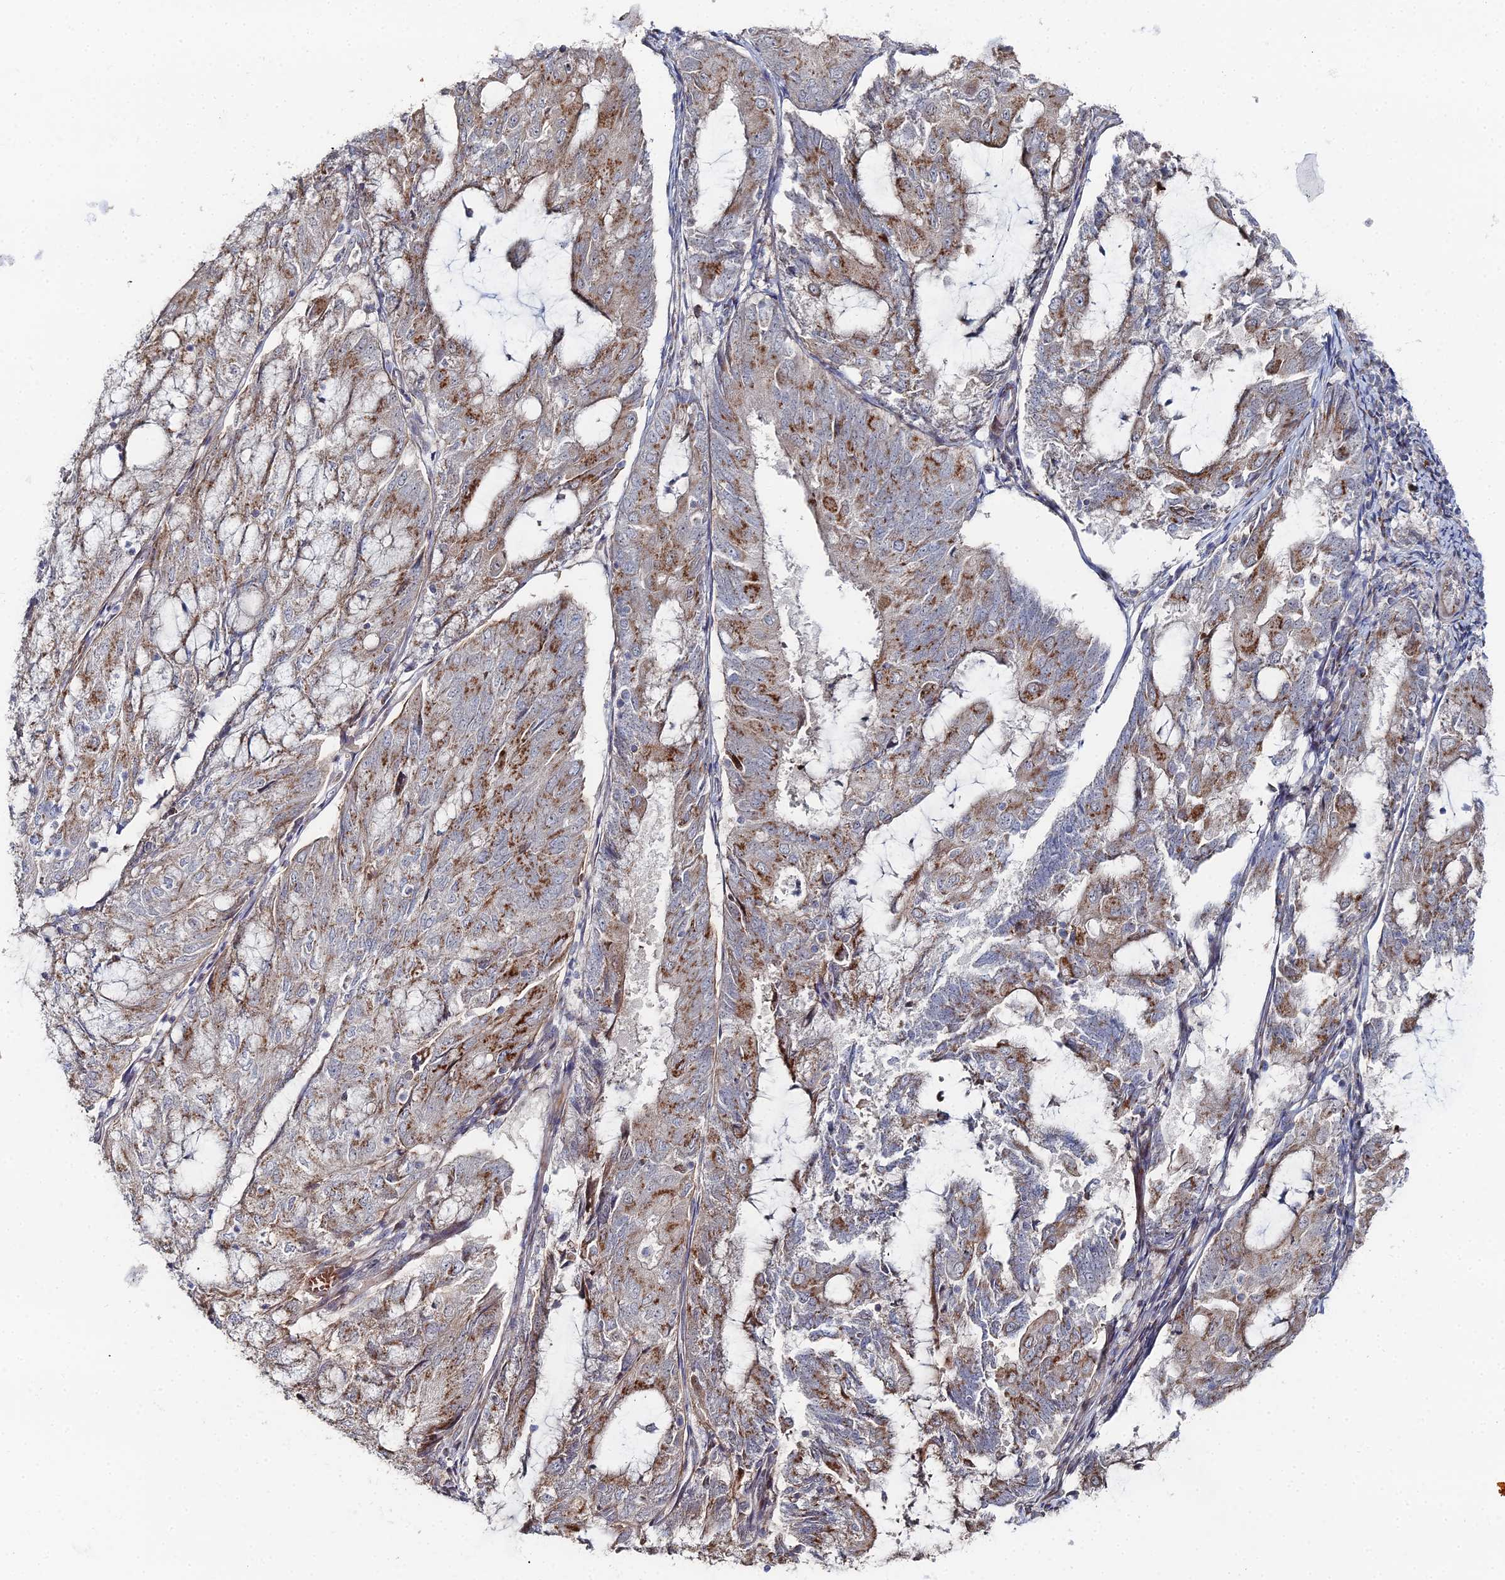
{"staining": {"intensity": "moderate", "quantity": ">75%", "location": "cytoplasmic/membranous"}, "tissue": "endometrial cancer", "cell_type": "Tumor cells", "image_type": "cancer", "snomed": [{"axis": "morphology", "description": "Adenocarcinoma, NOS"}, {"axis": "topography", "description": "Endometrium"}], "caption": "A micrograph of endometrial cancer (adenocarcinoma) stained for a protein exhibits moderate cytoplasmic/membranous brown staining in tumor cells. Immunohistochemistry stains the protein of interest in brown and the nuclei are stained blue.", "gene": "SGMS1", "patient": {"sex": "female", "age": 81}}